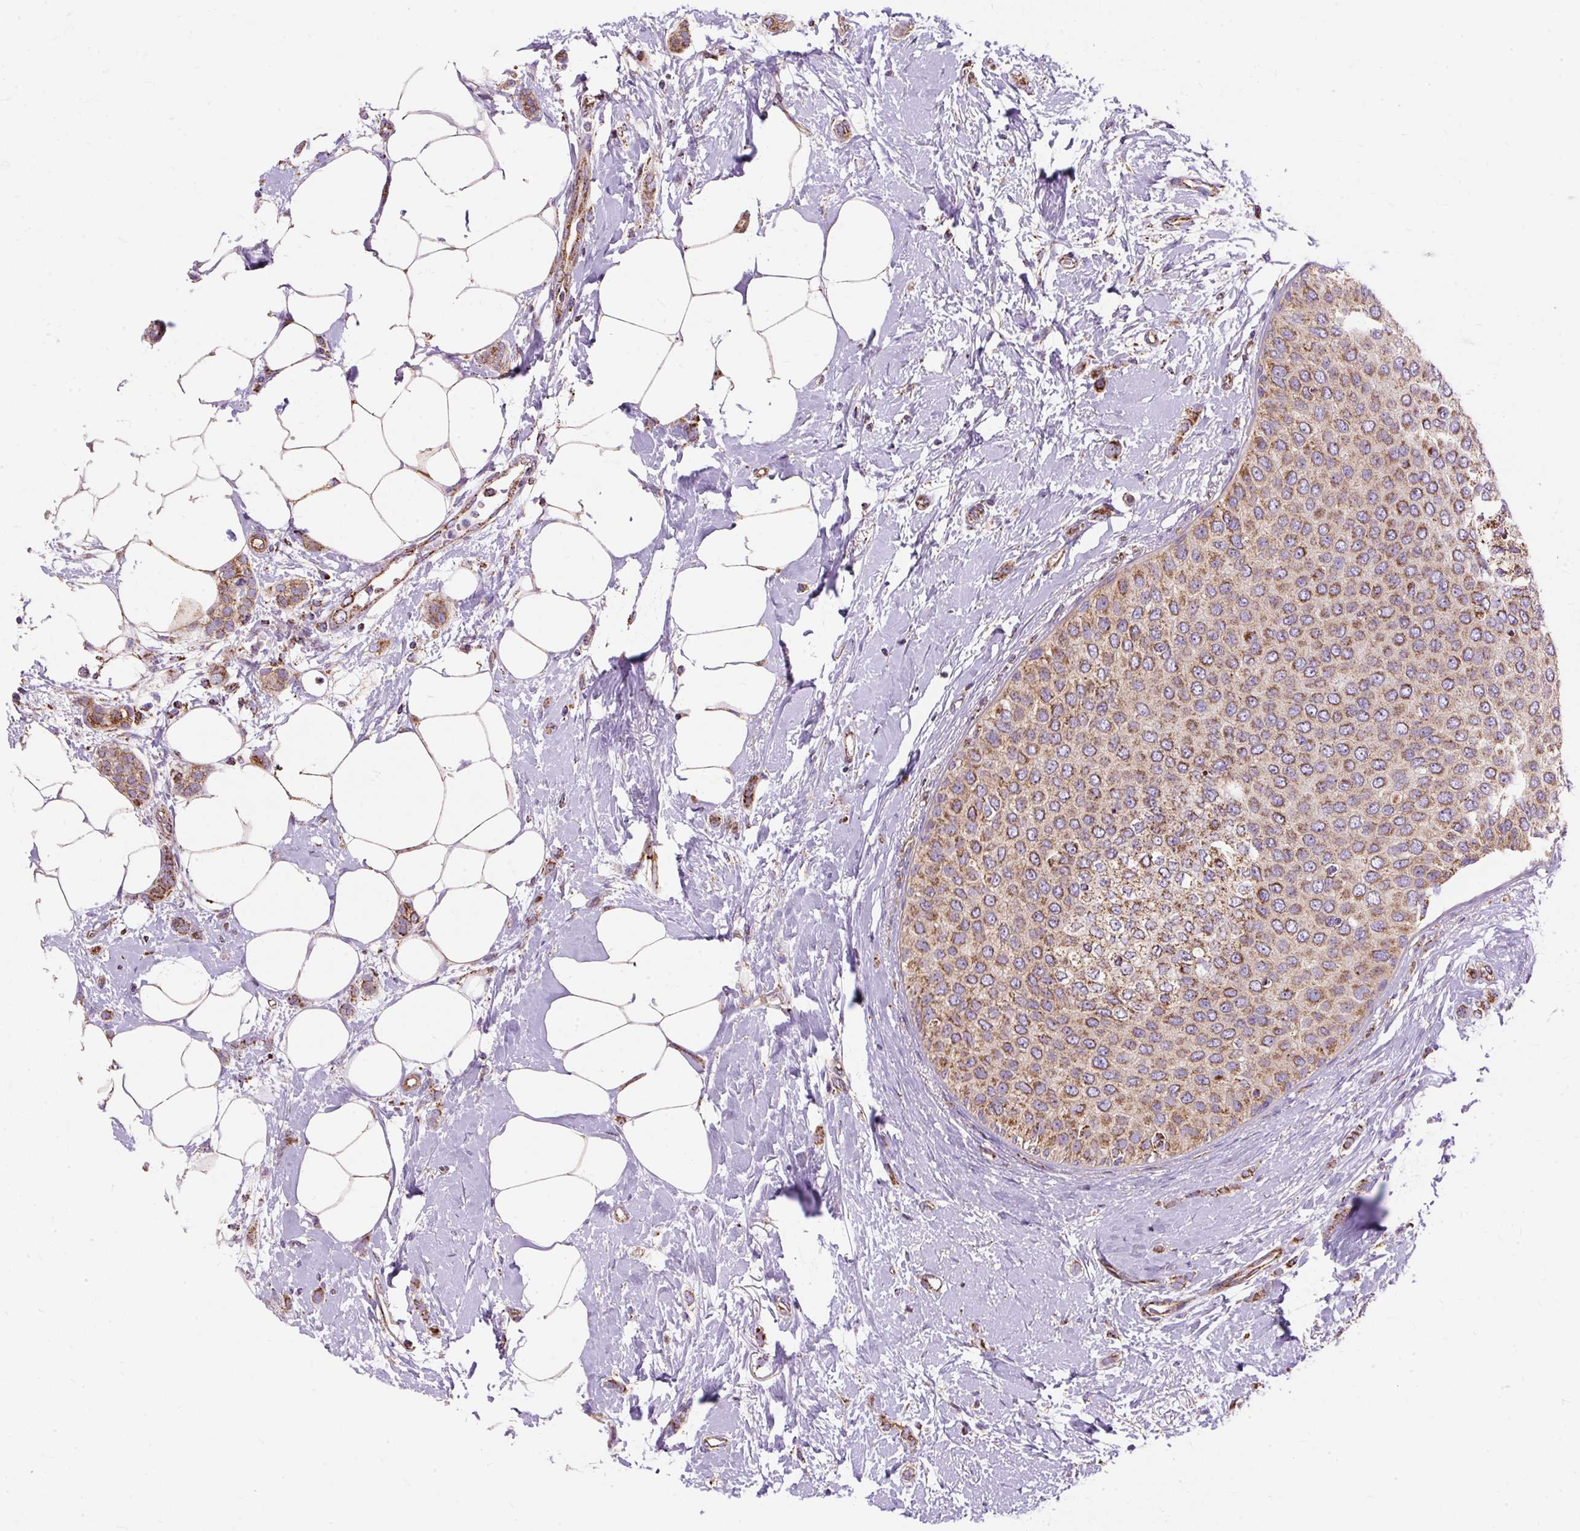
{"staining": {"intensity": "moderate", "quantity": ">75%", "location": "cytoplasmic/membranous"}, "tissue": "breast cancer", "cell_type": "Tumor cells", "image_type": "cancer", "snomed": [{"axis": "morphology", "description": "Duct carcinoma"}, {"axis": "topography", "description": "Breast"}], "caption": "Breast cancer was stained to show a protein in brown. There is medium levels of moderate cytoplasmic/membranous positivity in approximately >75% of tumor cells.", "gene": "CEP290", "patient": {"sex": "female", "age": 72}}